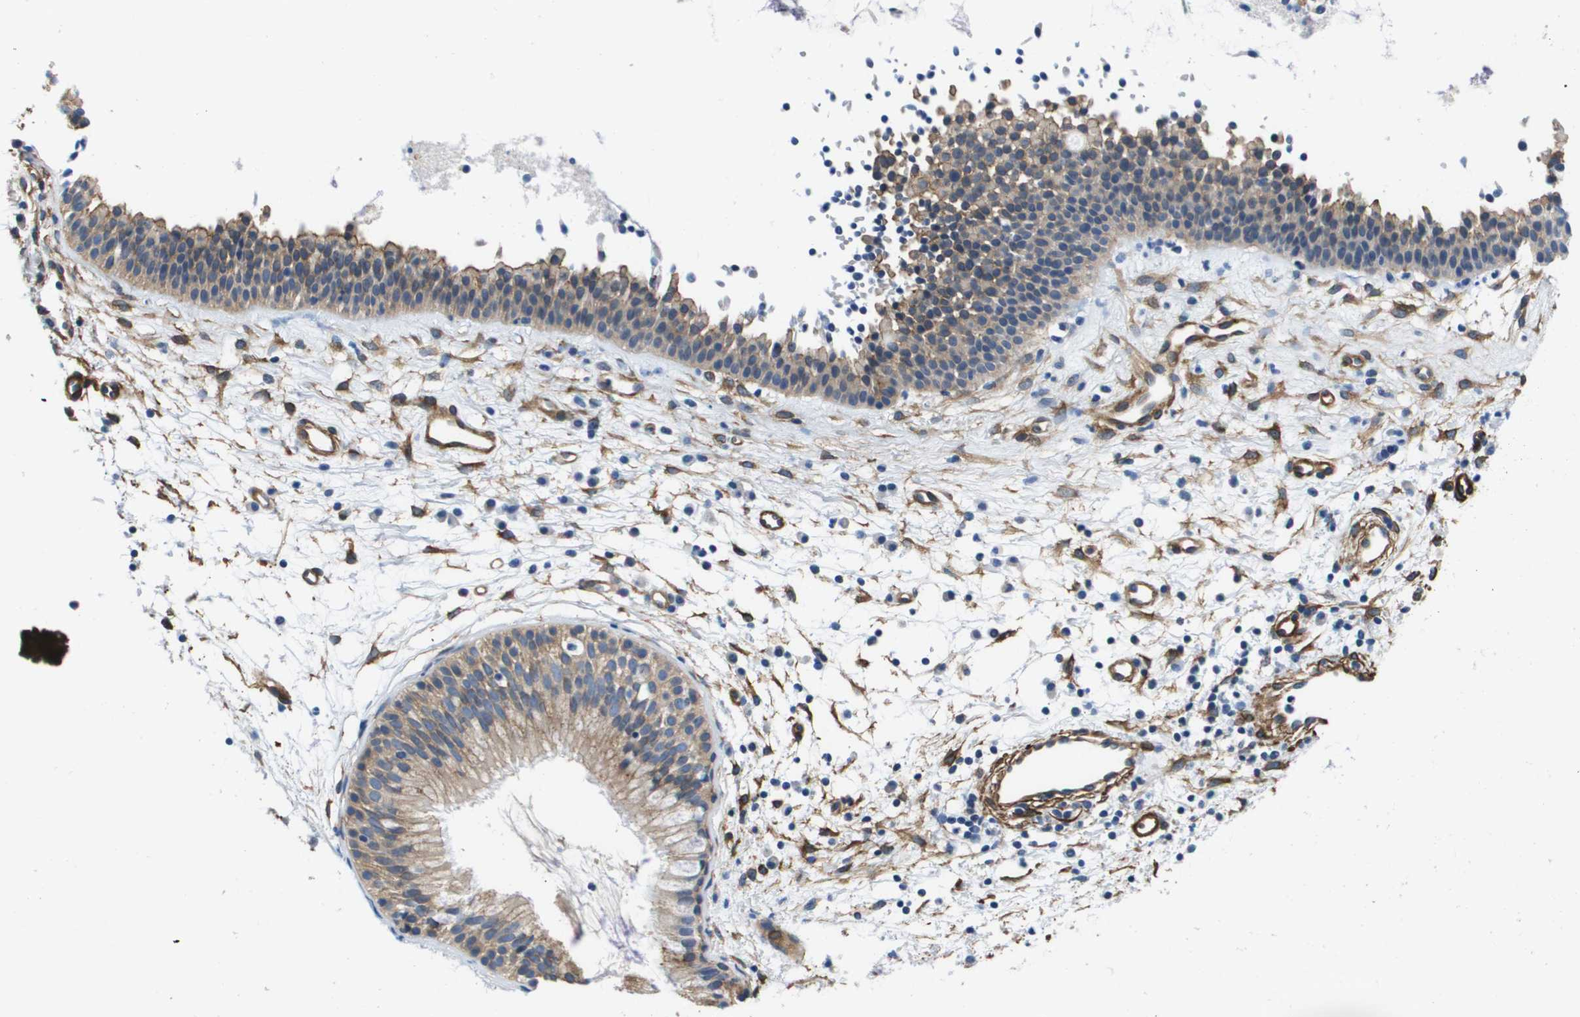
{"staining": {"intensity": "weak", "quantity": ">75%", "location": "cytoplasmic/membranous"}, "tissue": "nasopharynx", "cell_type": "Respiratory epithelial cells", "image_type": "normal", "snomed": [{"axis": "morphology", "description": "Normal tissue, NOS"}, {"axis": "topography", "description": "Nasopharynx"}], "caption": "A micrograph of nasopharynx stained for a protein shows weak cytoplasmic/membranous brown staining in respiratory epithelial cells.", "gene": "LPP", "patient": {"sex": "male", "age": 21}}